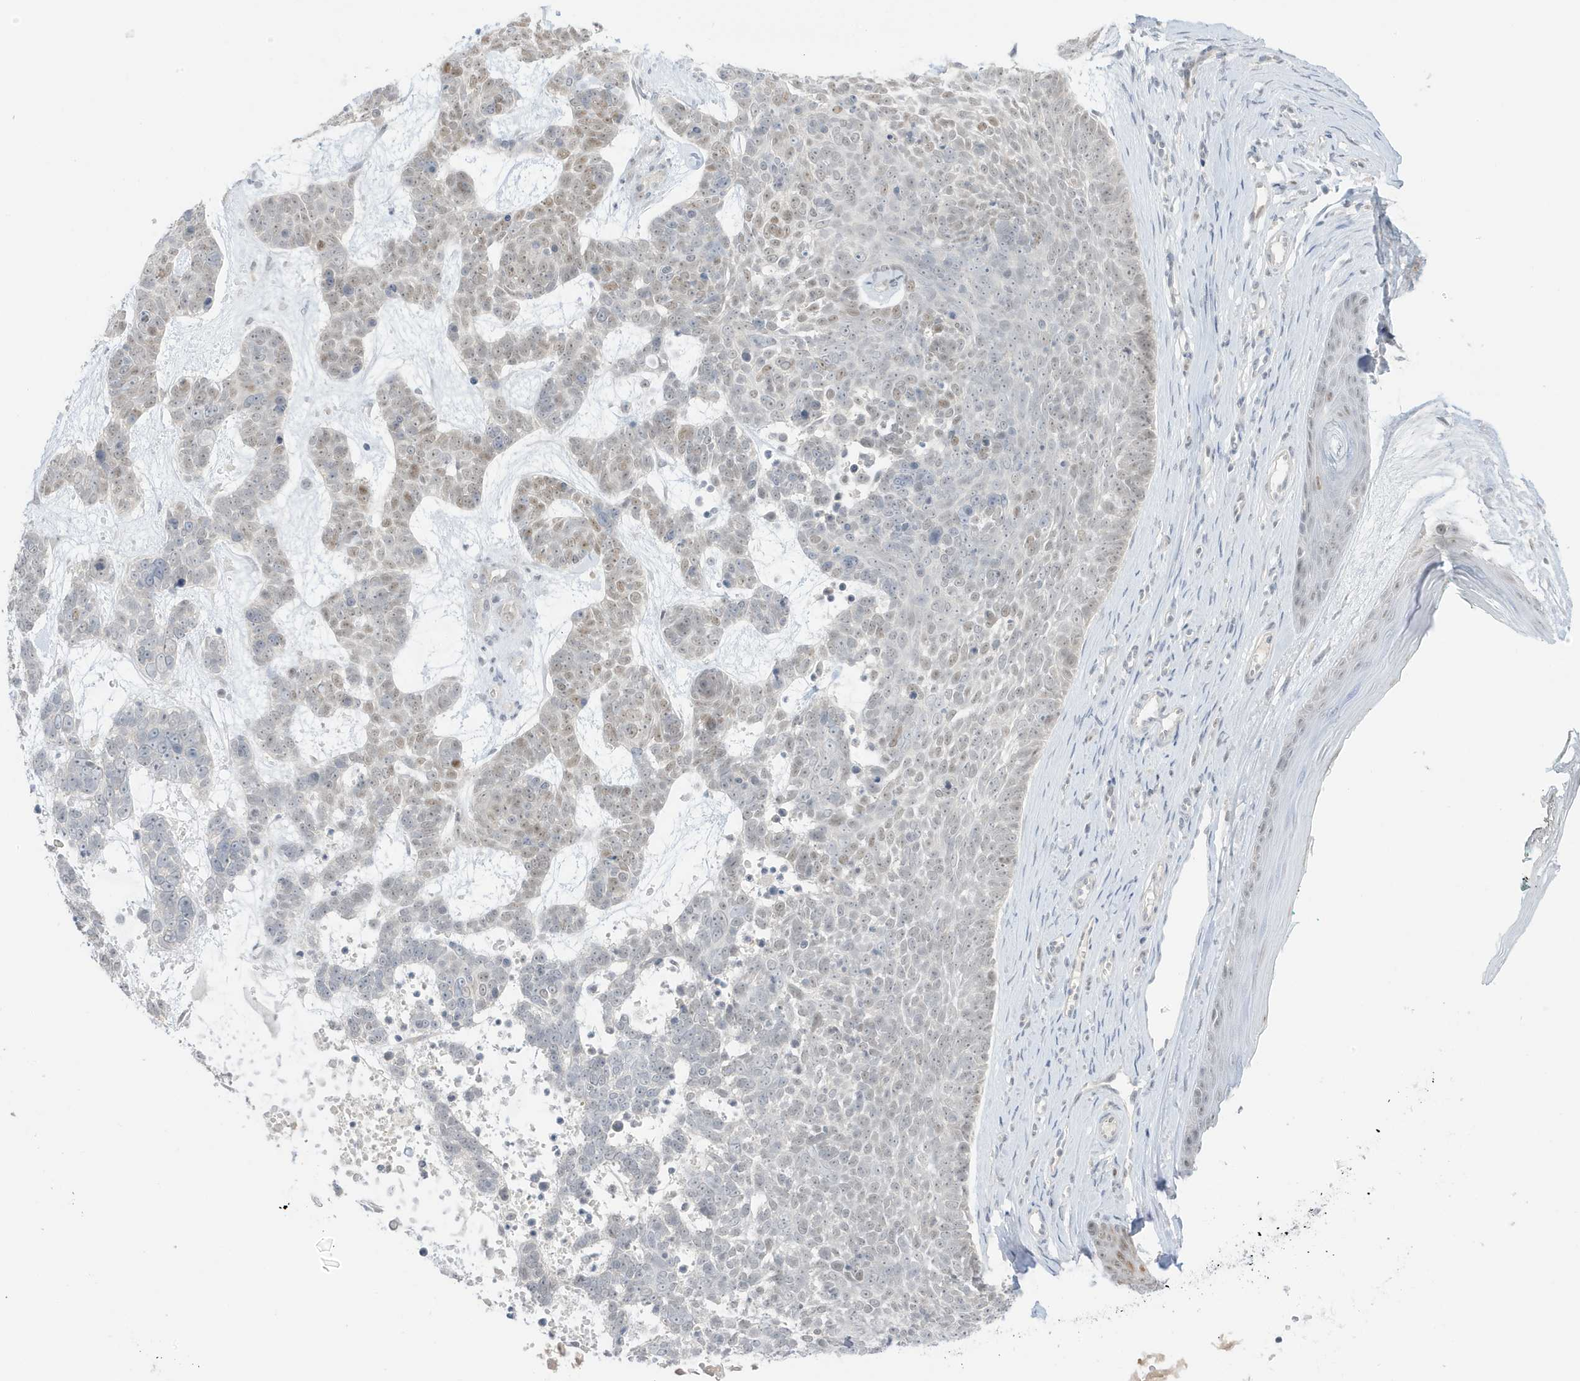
{"staining": {"intensity": "weak", "quantity": "<25%", "location": "nuclear"}, "tissue": "skin cancer", "cell_type": "Tumor cells", "image_type": "cancer", "snomed": [{"axis": "morphology", "description": "Basal cell carcinoma"}, {"axis": "topography", "description": "Skin"}], "caption": "DAB (3,3'-diaminobenzidine) immunohistochemical staining of human skin basal cell carcinoma reveals no significant positivity in tumor cells. (DAB (3,3'-diaminobenzidine) immunohistochemistry (IHC), high magnification).", "gene": "MSL3", "patient": {"sex": "female", "age": 81}}